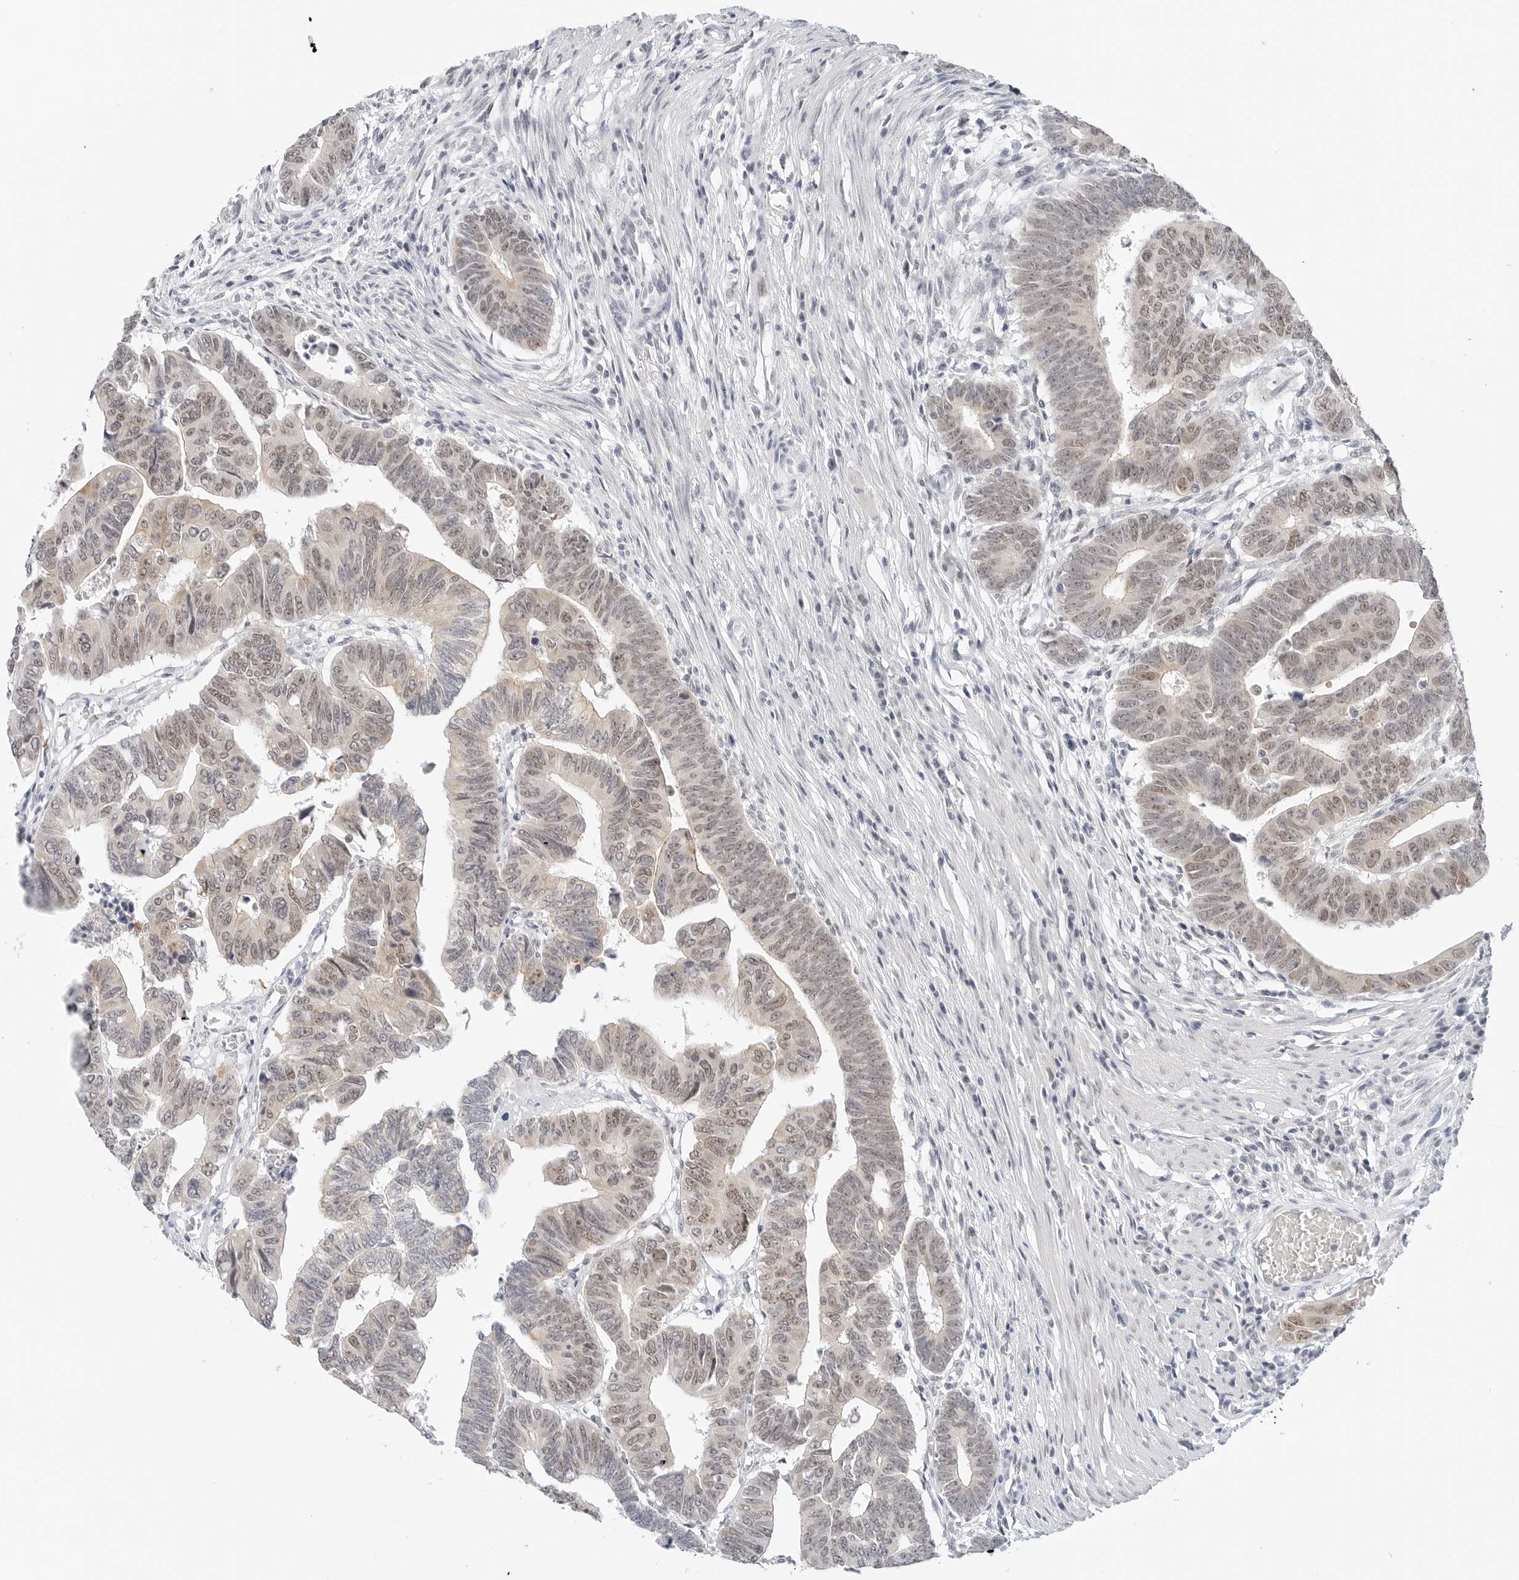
{"staining": {"intensity": "weak", "quantity": "25%-75%", "location": "nuclear"}, "tissue": "colorectal cancer", "cell_type": "Tumor cells", "image_type": "cancer", "snomed": [{"axis": "morphology", "description": "Adenocarcinoma, NOS"}, {"axis": "topography", "description": "Rectum"}], "caption": "This photomicrograph displays IHC staining of colorectal cancer (adenocarcinoma), with low weak nuclear expression in about 25%-75% of tumor cells.", "gene": "TSEN2", "patient": {"sex": "female", "age": 65}}